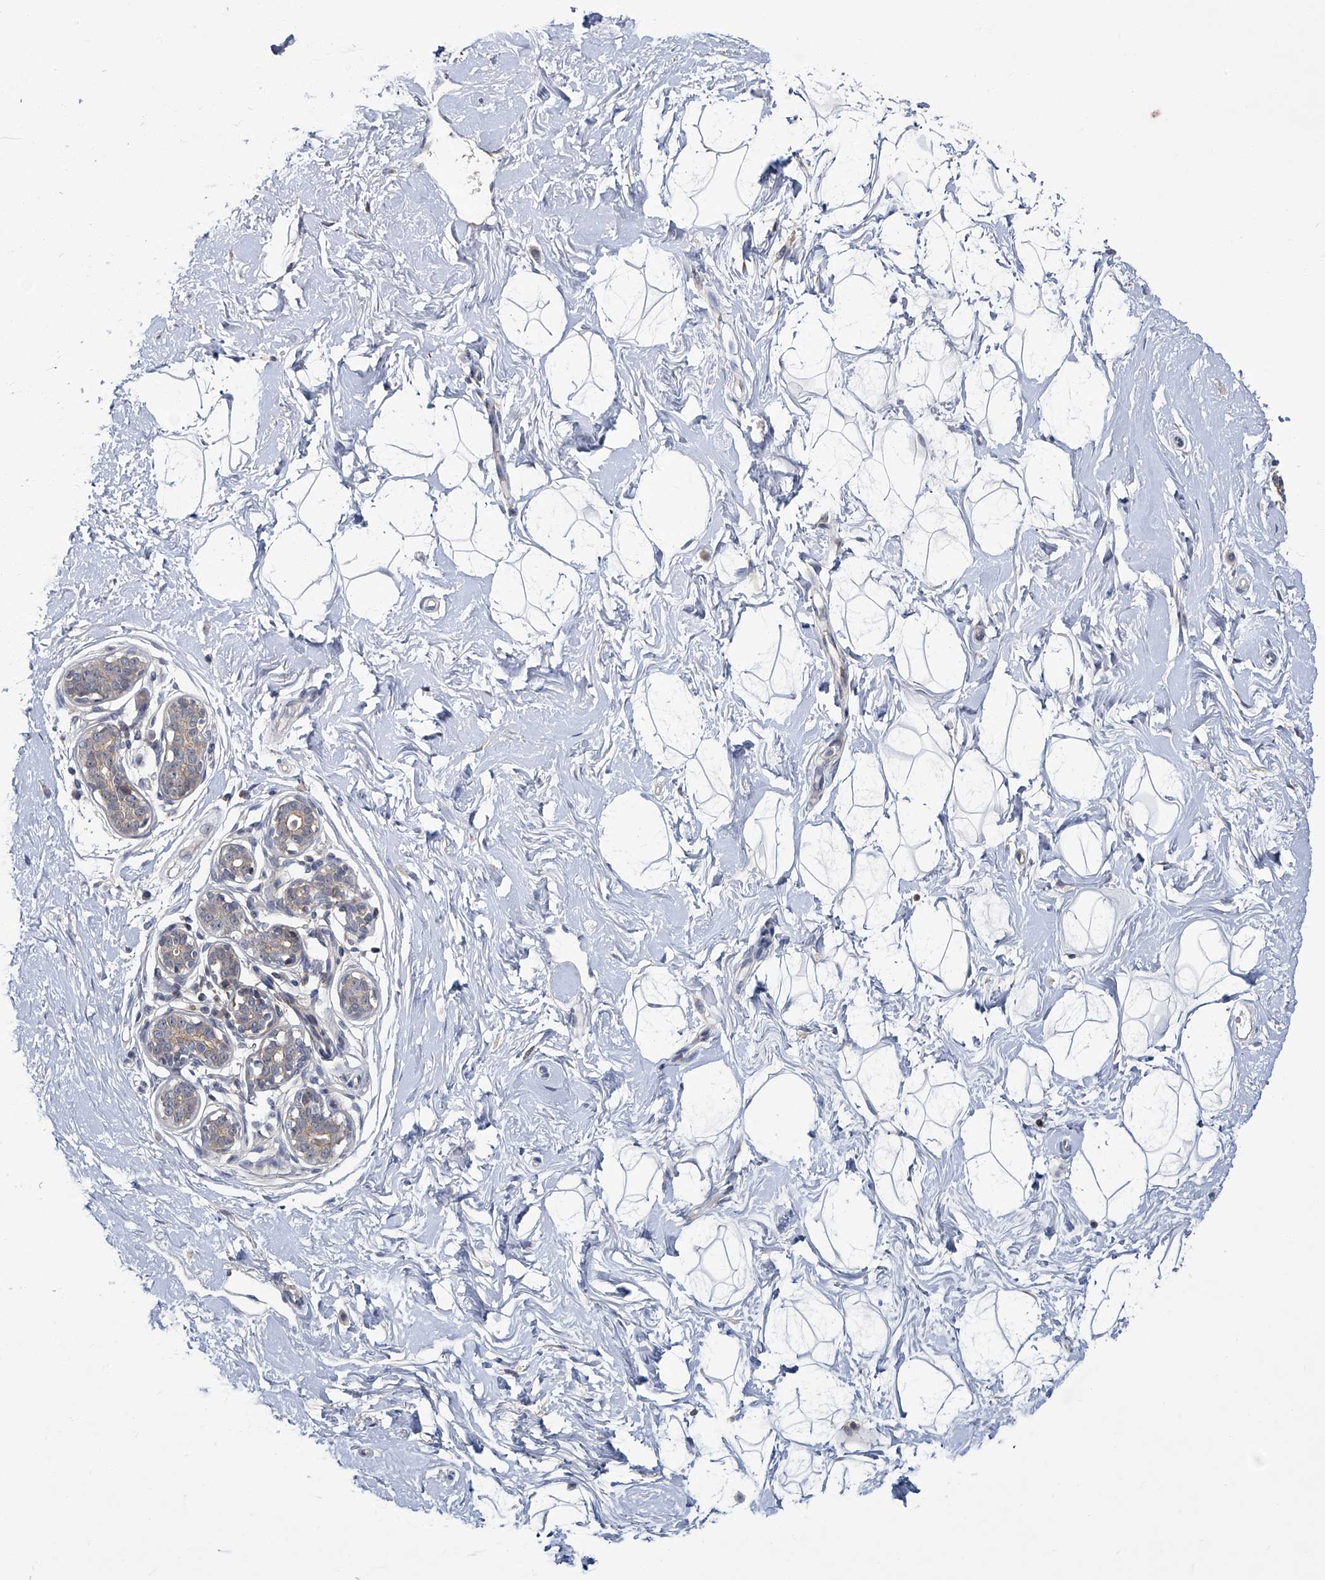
{"staining": {"intensity": "negative", "quantity": "none", "location": "none"}, "tissue": "breast", "cell_type": "Adipocytes", "image_type": "normal", "snomed": [{"axis": "morphology", "description": "Normal tissue, NOS"}, {"axis": "morphology", "description": "Adenoma, NOS"}, {"axis": "topography", "description": "Breast"}], "caption": "This is an immunohistochemistry (IHC) histopathology image of unremarkable human breast. There is no expression in adipocytes.", "gene": "AKNAD1", "patient": {"sex": "female", "age": 23}}